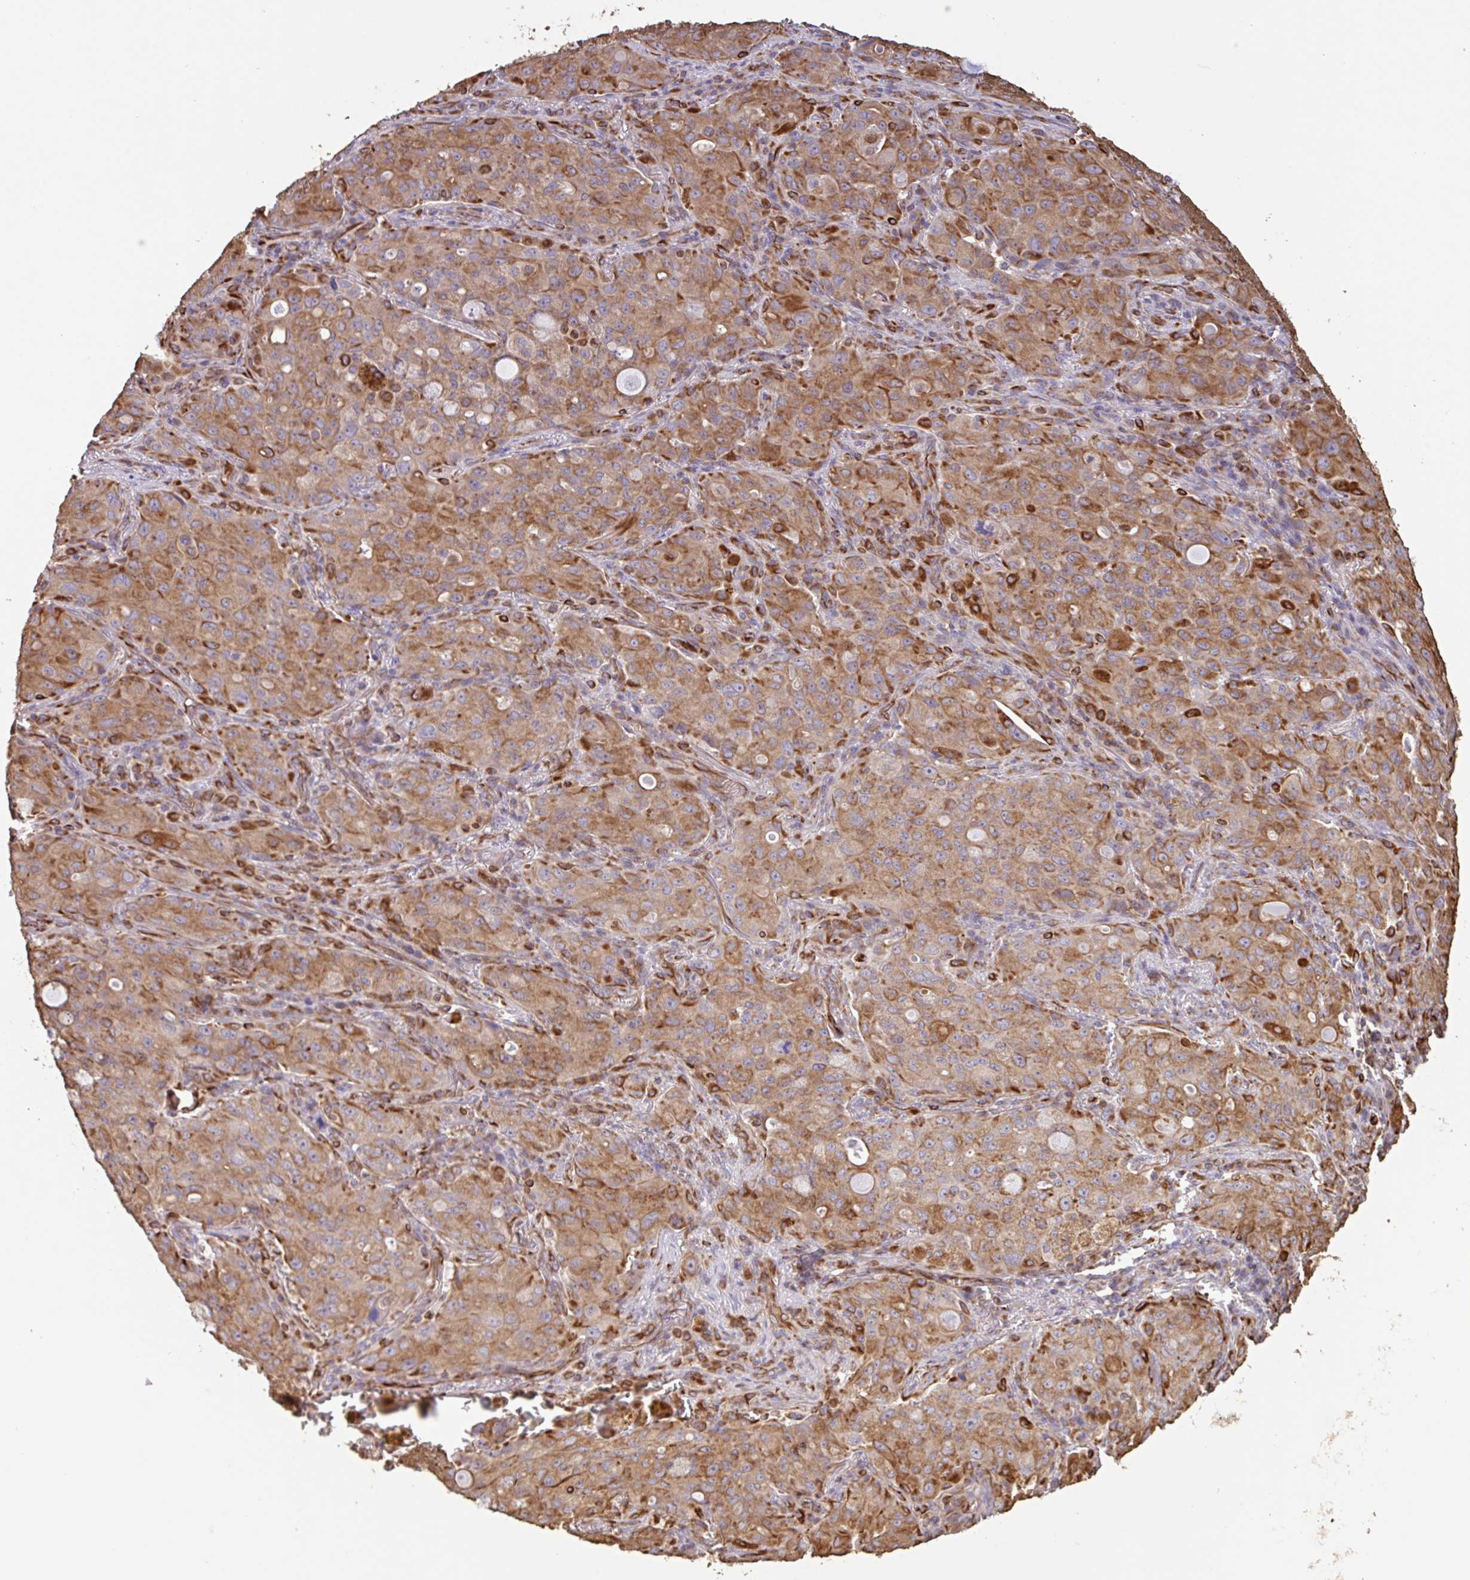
{"staining": {"intensity": "moderate", "quantity": ">75%", "location": "cytoplasmic/membranous"}, "tissue": "lung cancer", "cell_type": "Tumor cells", "image_type": "cancer", "snomed": [{"axis": "morphology", "description": "Adenocarcinoma, NOS"}, {"axis": "topography", "description": "Lung"}], "caption": "Immunohistochemical staining of human adenocarcinoma (lung) shows medium levels of moderate cytoplasmic/membranous staining in about >75% of tumor cells.", "gene": "ZNF790", "patient": {"sex": "female", "age": 44}}